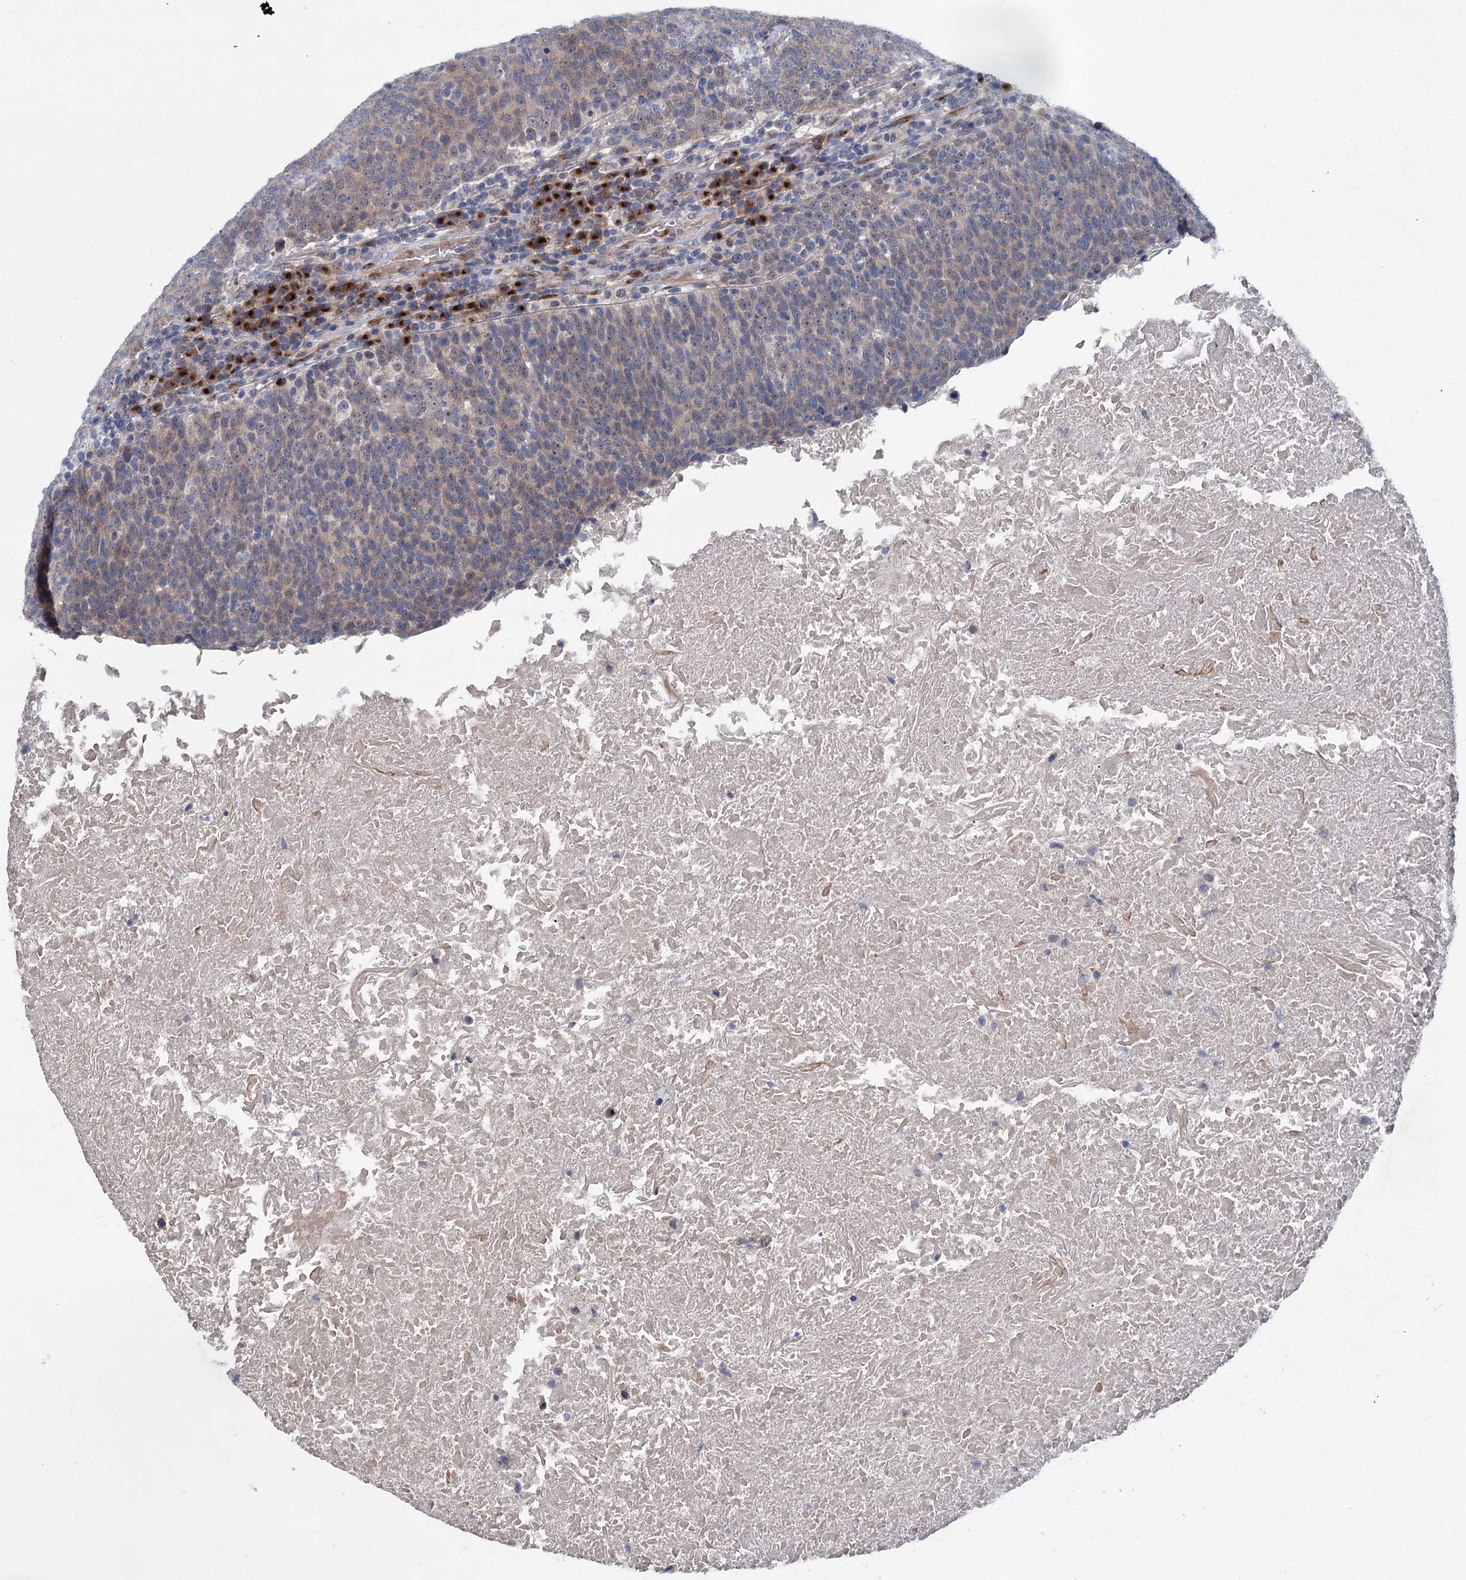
{"staining": {"intensity": "weak", "quantity": "<25%", "location": "cytoplasmic/membranous"}, "tissue": "head and neck cancer", "cell_type": "Tumor cells", "image_type": "cancer", "snomed": [{"axis": "morphology", "description": "Squamous cell carcinoma, NOS"}, {"axis": "morphology", "description": "Squamous cell carcinoma, metastatic, NOS"}, {"axis": "topography", "description": "Lymph node"}, {"axis": "topography", "description": "Head-Neck"}], "caption": "High power microscopy histopathology image of an immunohistochemistry (IHC) image of head and neck cancer (metastatic squamous cell carcinoma), revealing no significant positivity in tumor cells.", "gene": "EYA4", "patient": {"sex": "male", "age": 62}}